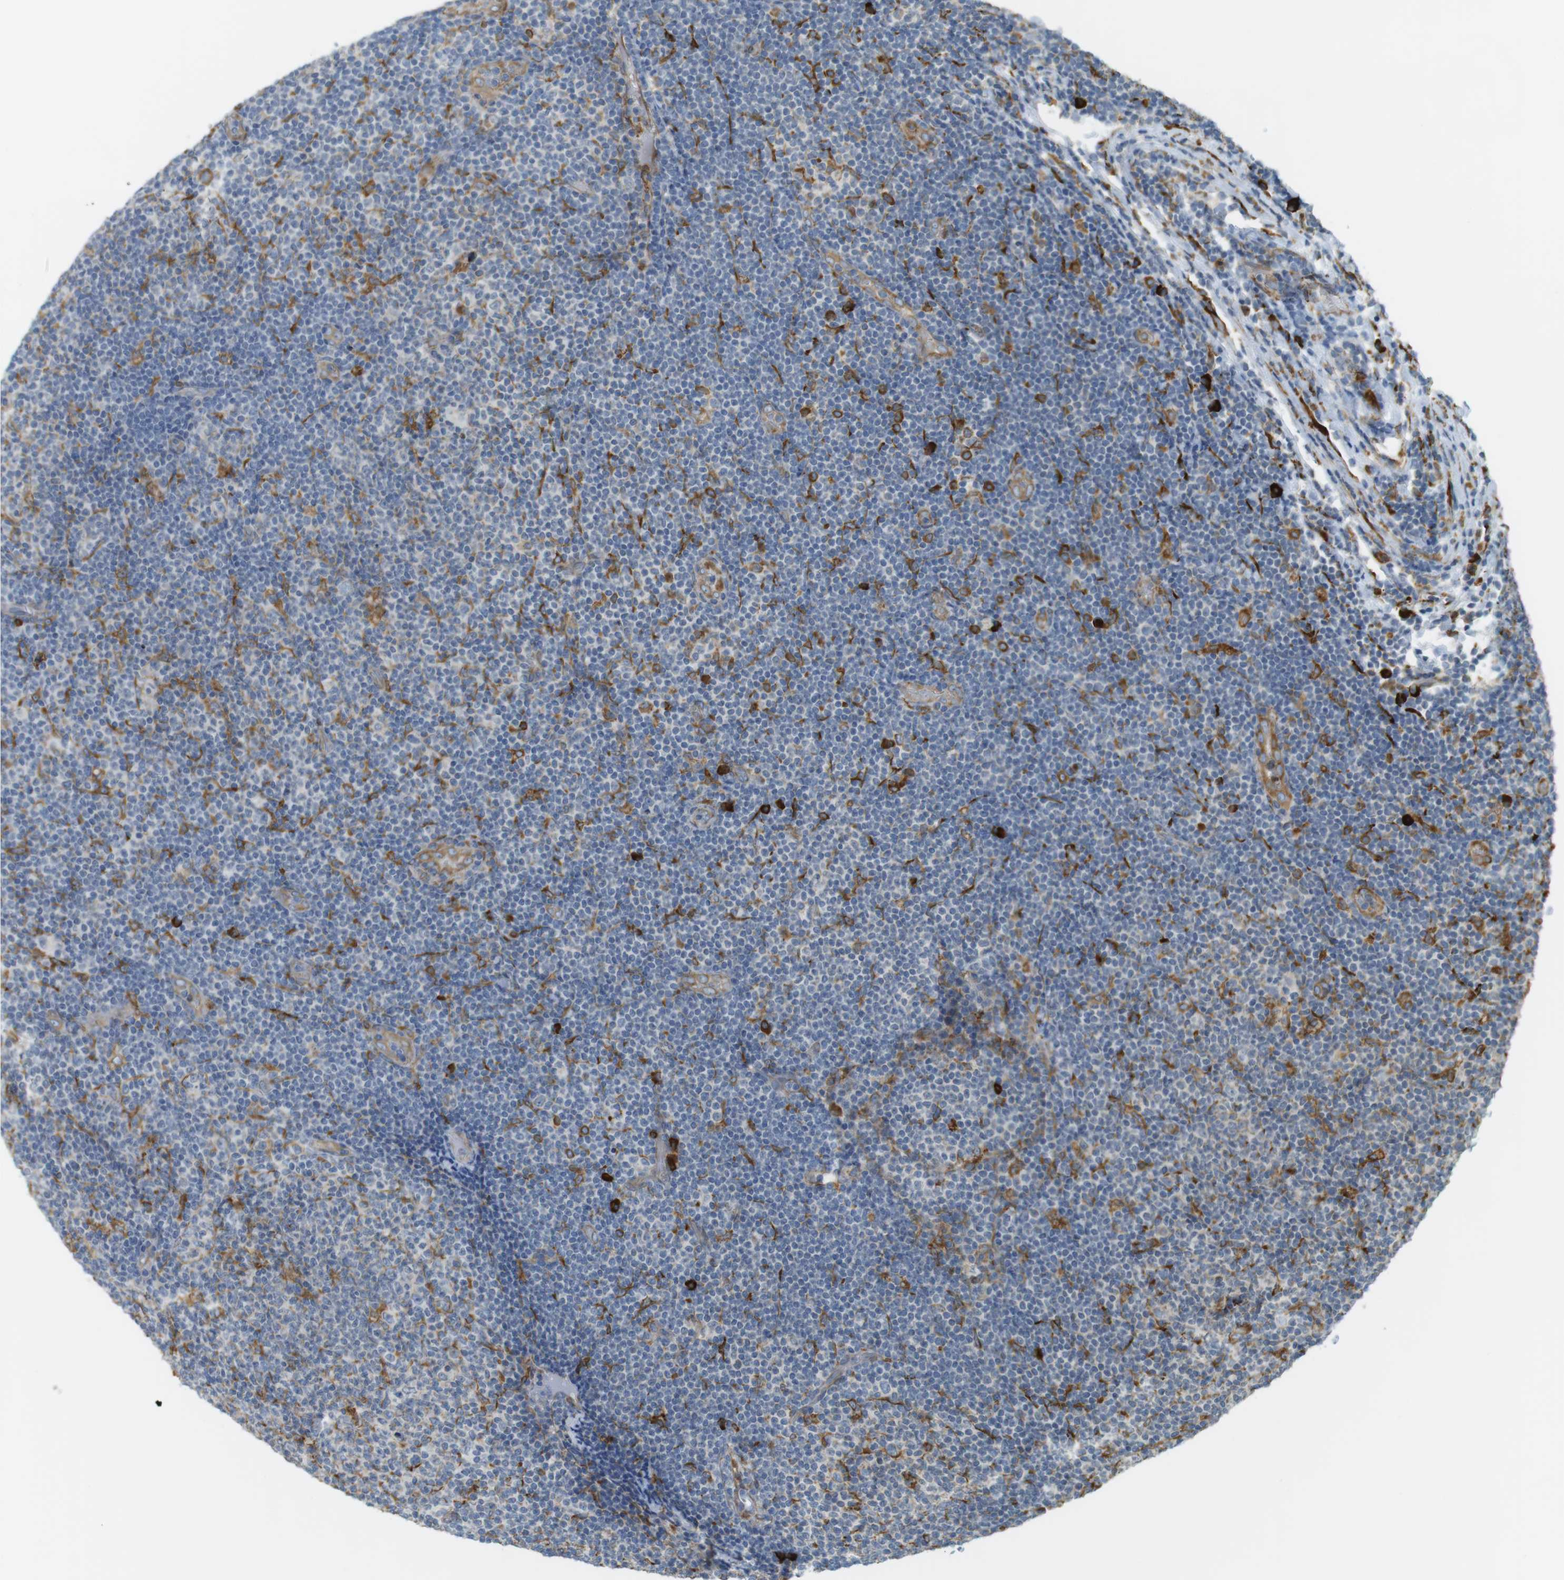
{"staining": {"intensity": "strong", "quantity": "<25%", "location": "cytoplasmic/membranous"}, "tissue": "lymphoma", "cell_type": "Tumor cells", "image_type": "cancer", "snomed": [{"axis": "morphology", "description": "Malignant lymphoma, non-Hodgkin's type, Low grade"}, {"axis": "topography", "description": "Lymph node"}], "caption": "Protein positivity by immunohistochemistry (IHC) exhibits strong cytoplasmic/membranous positivity in about <25% of tumor cells in low-grade malignant lymphoma, non-Hodgkin's type.", "gene": "MBOAT2", "patient": {"sex": "male", "age": 83}}